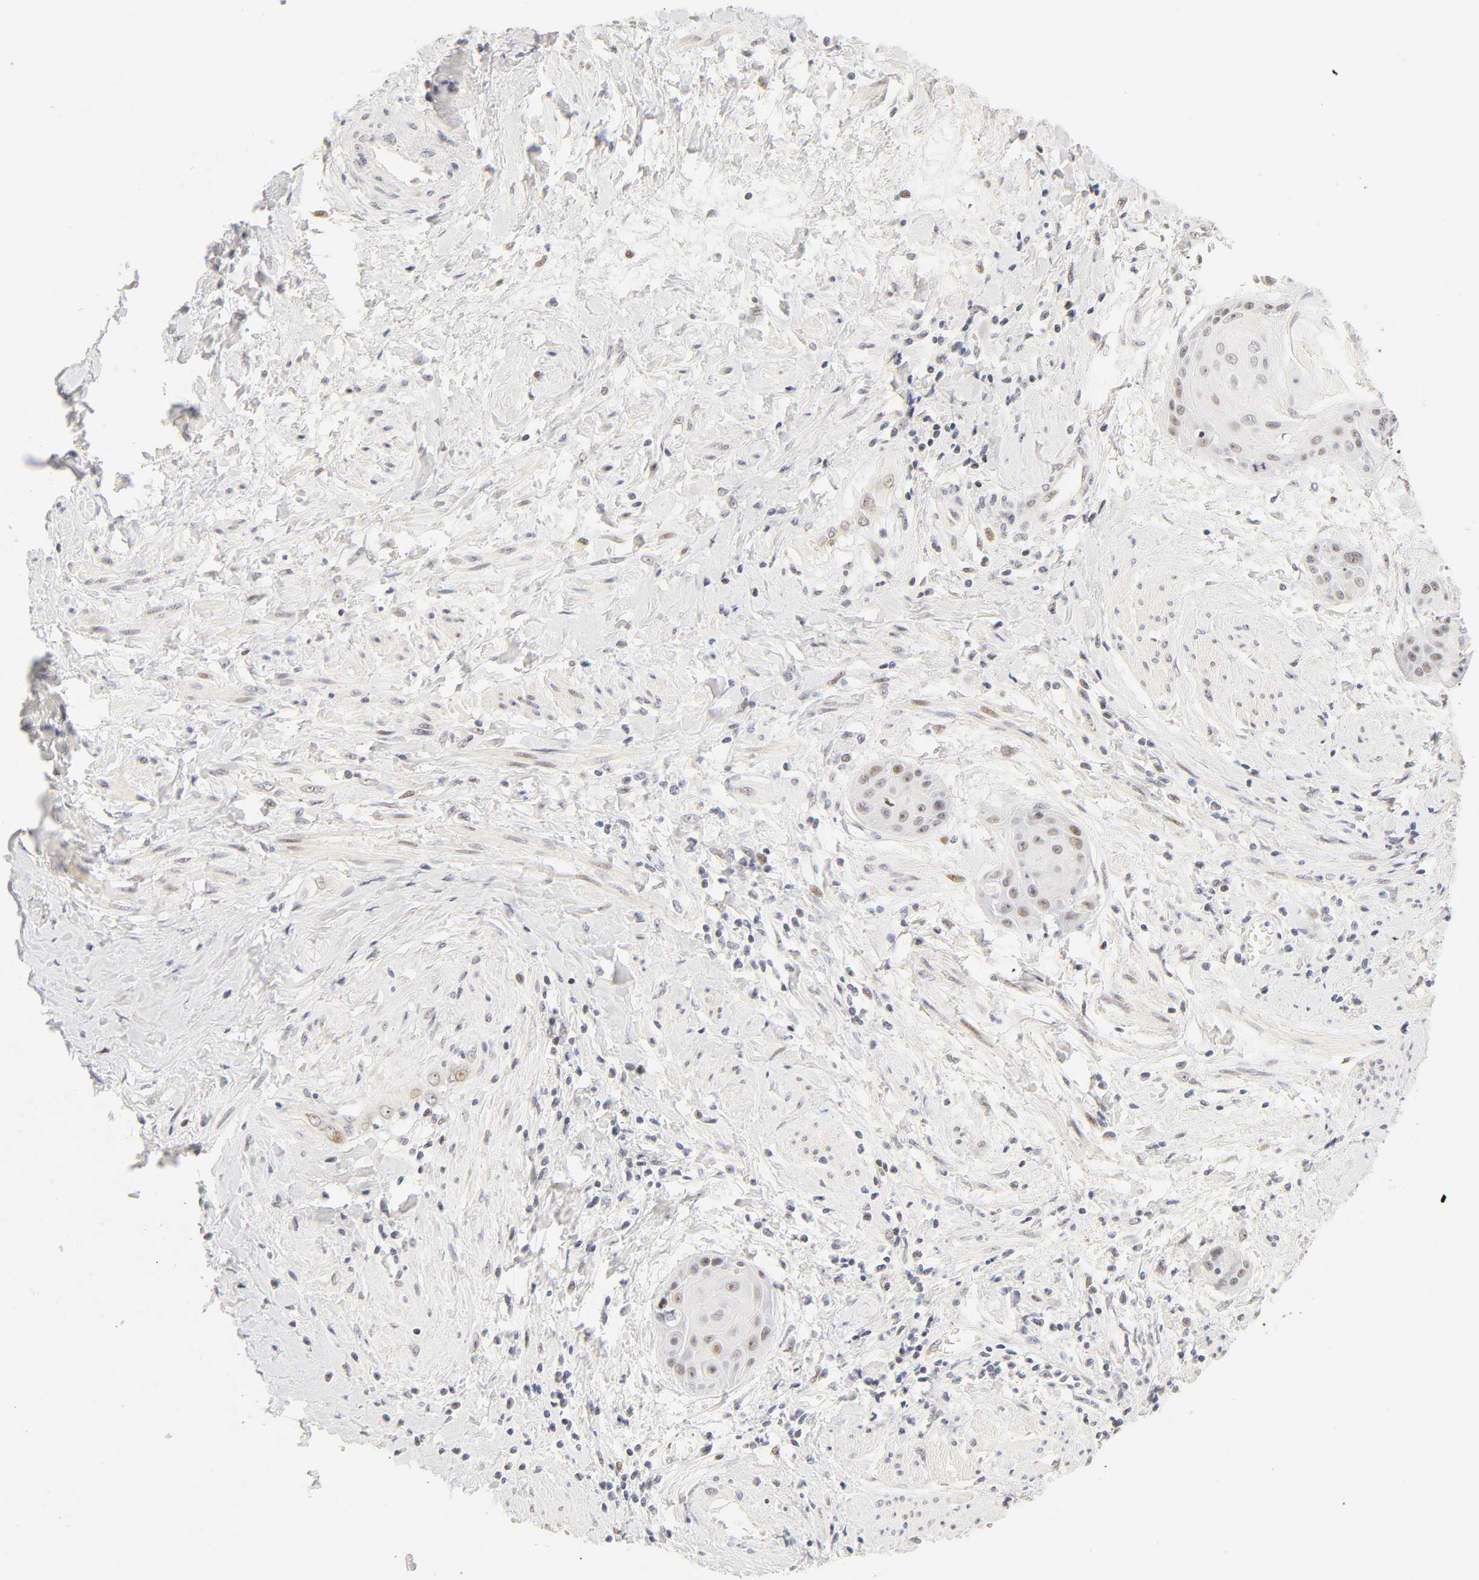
{"staining": {"intensity": "weak", "quantity": "<25%", "location": "nuclear"}, "tissue": "cervical cancer", "cell_type": "Tumor cells", "image_type": "cancer", "snomed": [{"axis": "morphology", "description": "Squamous cell carcinoma, NOS"}, {"axis": "topography", "description": "Cervix"}], "caption": "High magnification brightfield microscopy of cervical squamous cell carcinoma stained with DAB (brown) and counterstained with hematoxylin (blue): tumor cells show no significant positivity.", "gene": "MNAT1", "patient": {"sex": "female", "age": 57}}